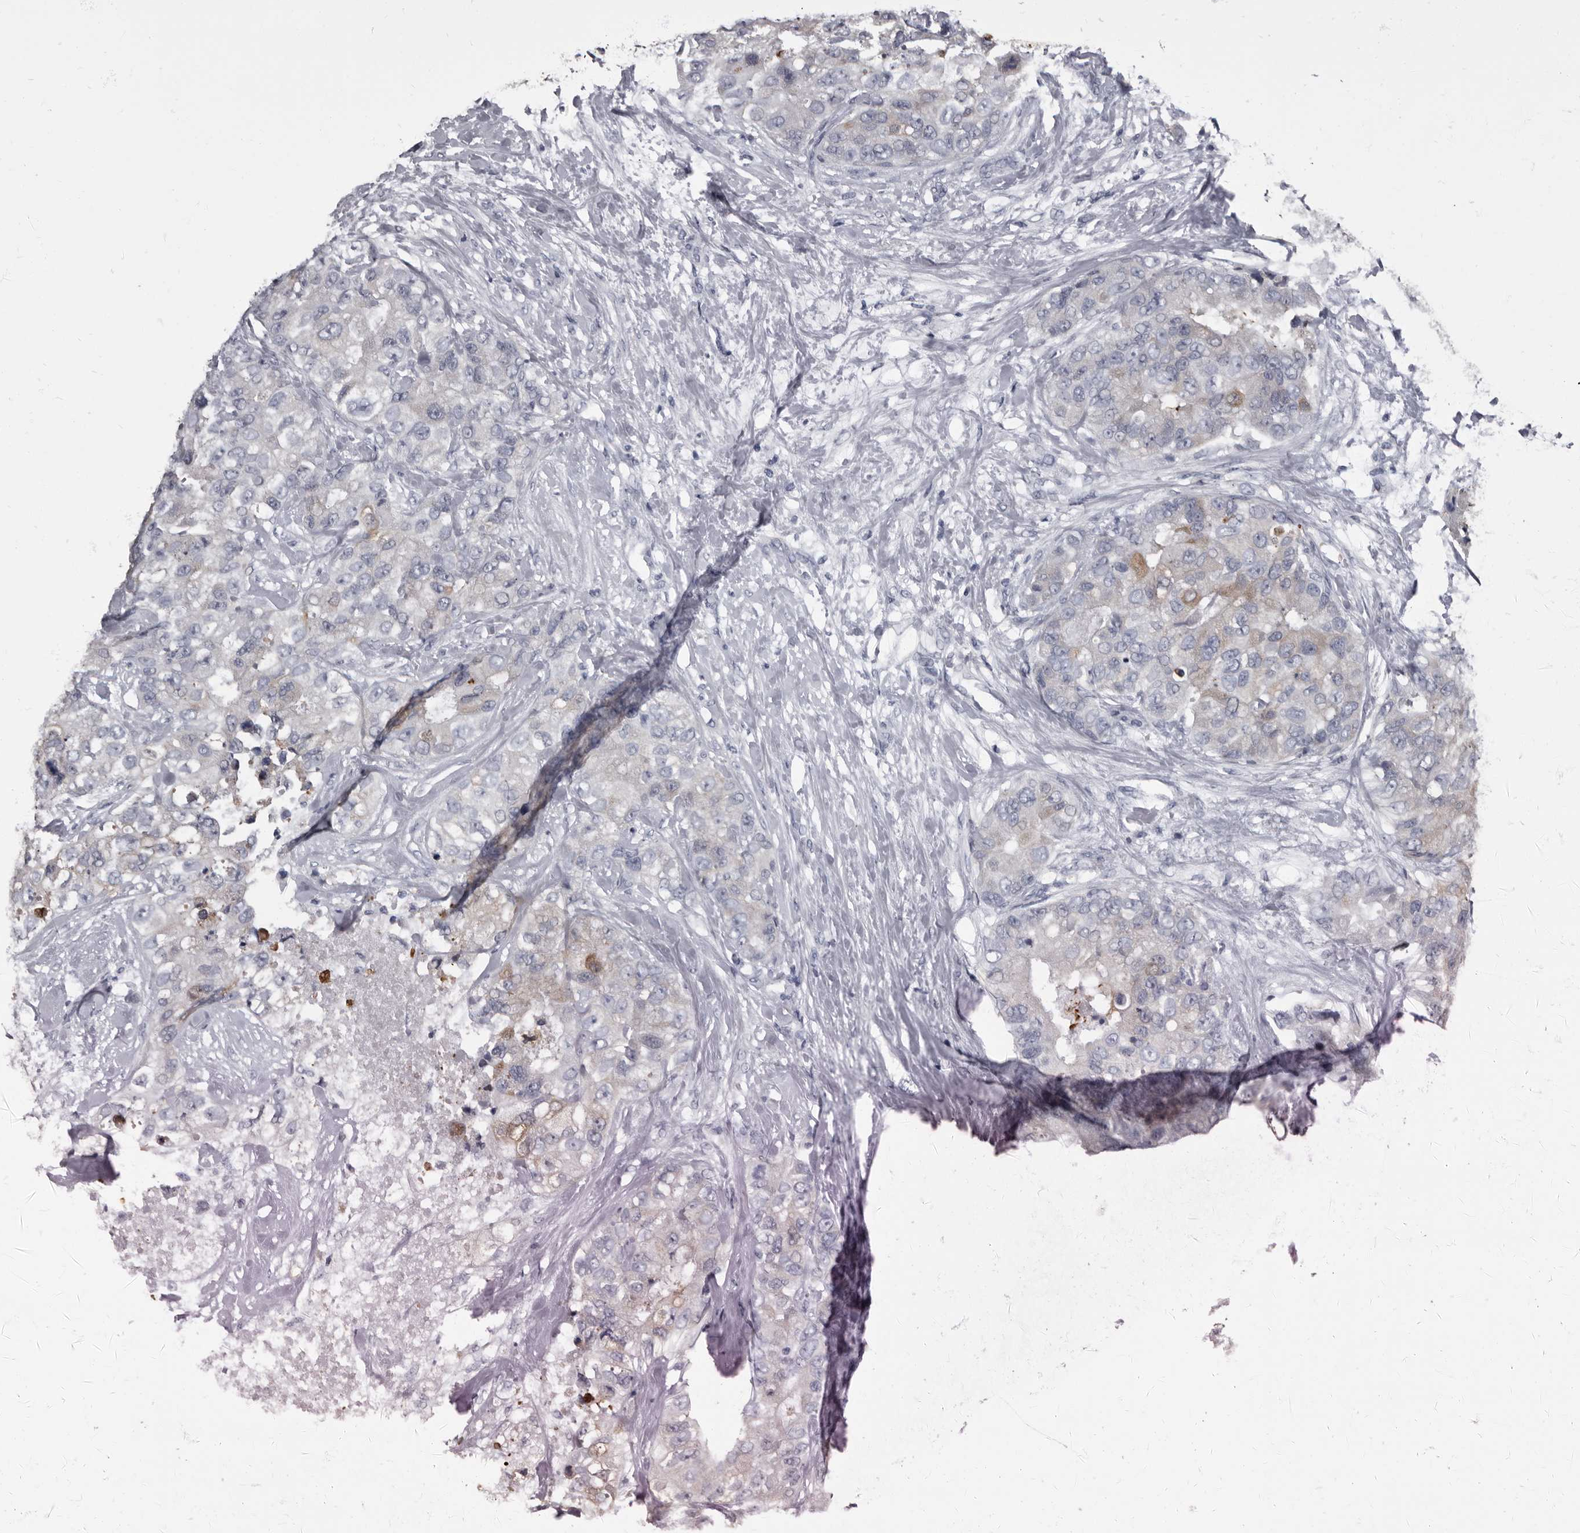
{"staining": {"intensity": "weak", "quantity": "<25%", "location": "cytoplasmic/membranous"}, "tissue": "breast cancer", "cell_type": "Tumor cells", "image_type": "cancer", "snomed": [{"axis": "morphology", "description": "Duct carcinoma"}, {"axis": "topography", "description": "Breast"}], "caption": "The photomicrograph displays no staining of tumor cells in breast cancer. The staining was performed using DAB to visualize the protein expression in brown, while the nuclei were stained in blue with hematoxylin (Magnification: 20x).", "gene": "TPD52L1", "patient": {"sex": "female", "age": 62}}